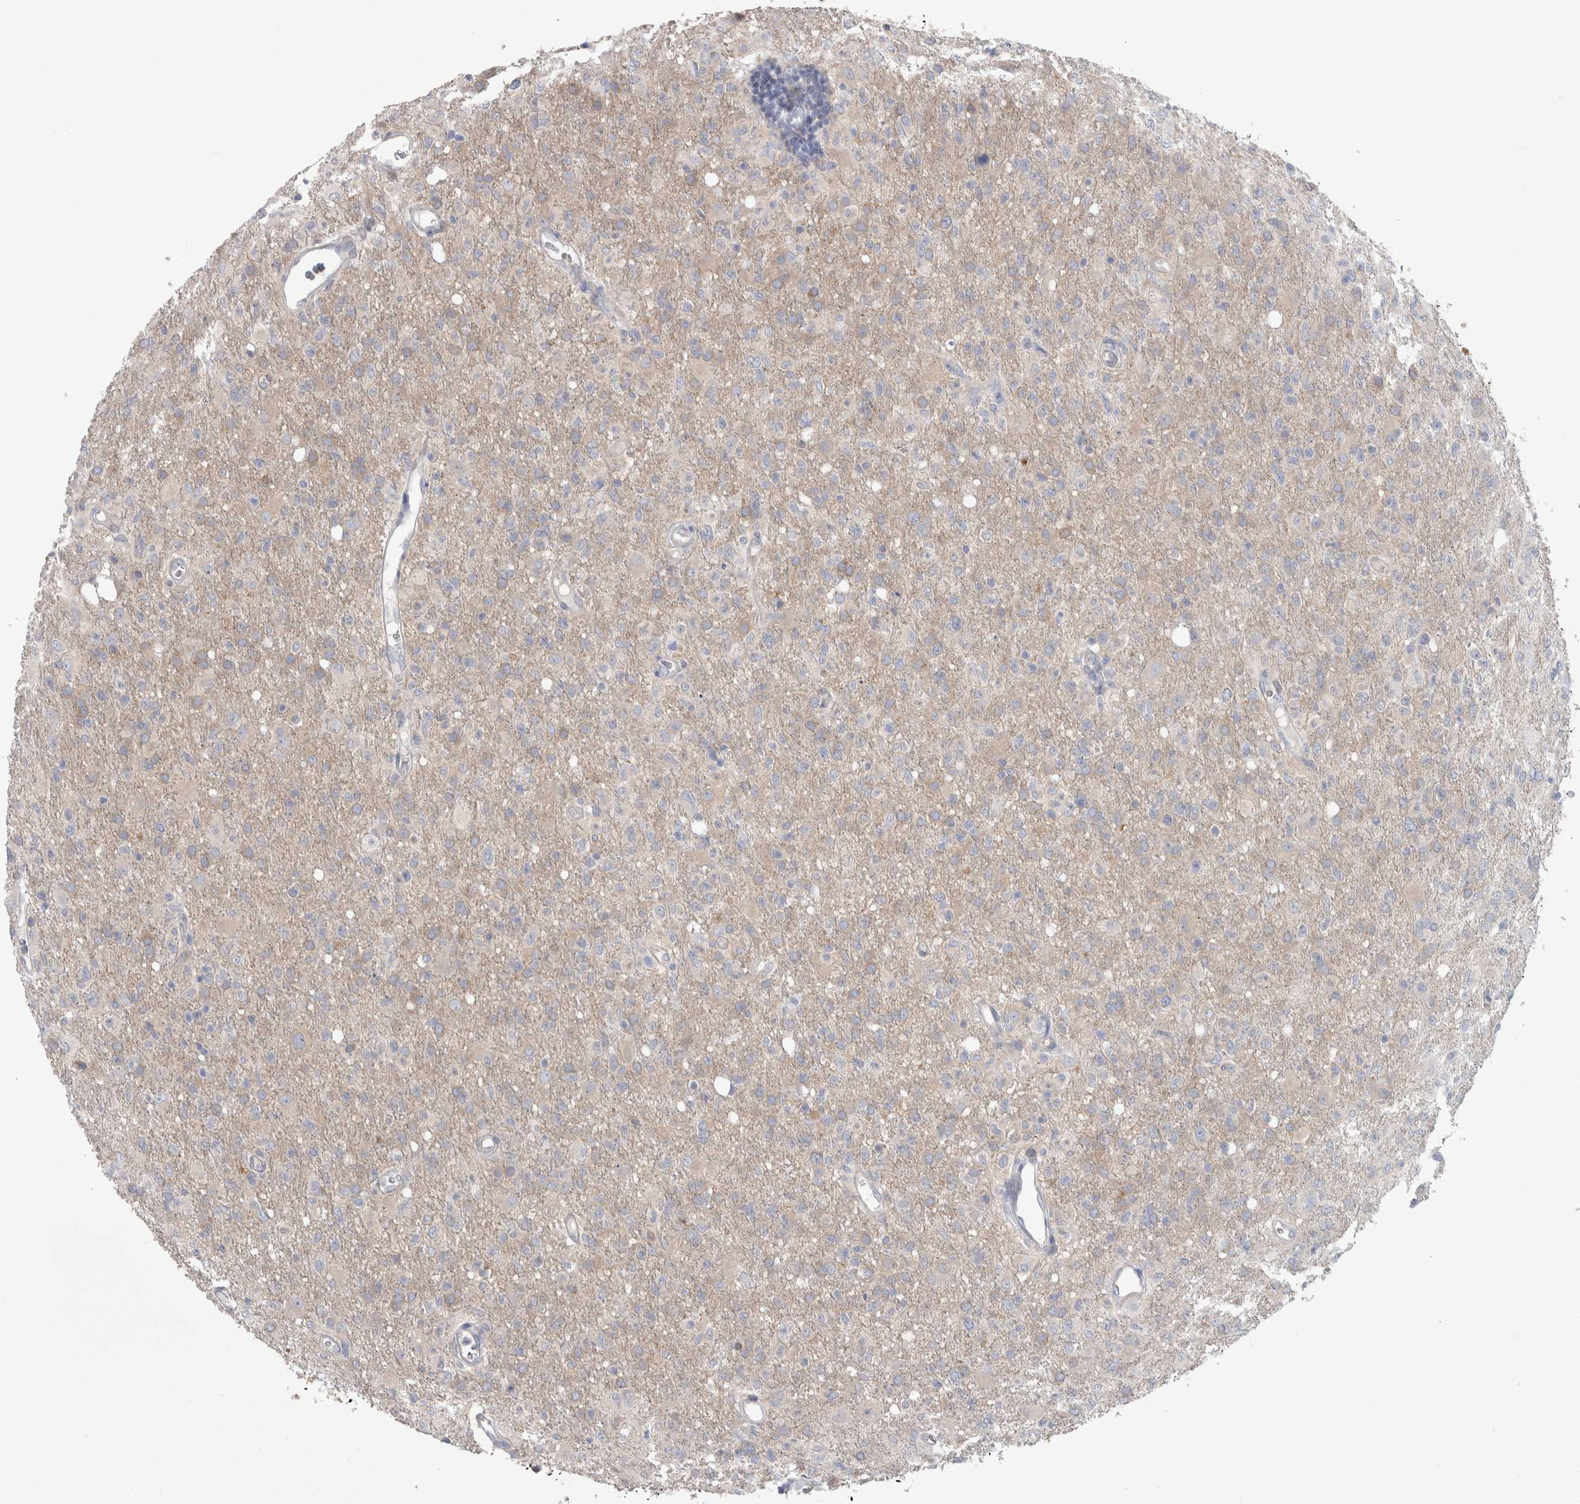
{"staining": {"intensity": "weak", "quantity": ">75%", "location": "cytoplasmic/membranous"}, "tissue": "glioma", "cell_type": "Tumor cells", "image_type": "cancer", "snomed": [{"axis": "morphology", "description": "Glioma, malignant, High grade"}, {"axis": "topography", "description": "Brain"}], "caption": "Human high-grade glioma (malignant) stained with a protein marker displays weak staining in tumor cells.", "gene": "GPHN", "patient": {"sex": "female", "age": 57}}